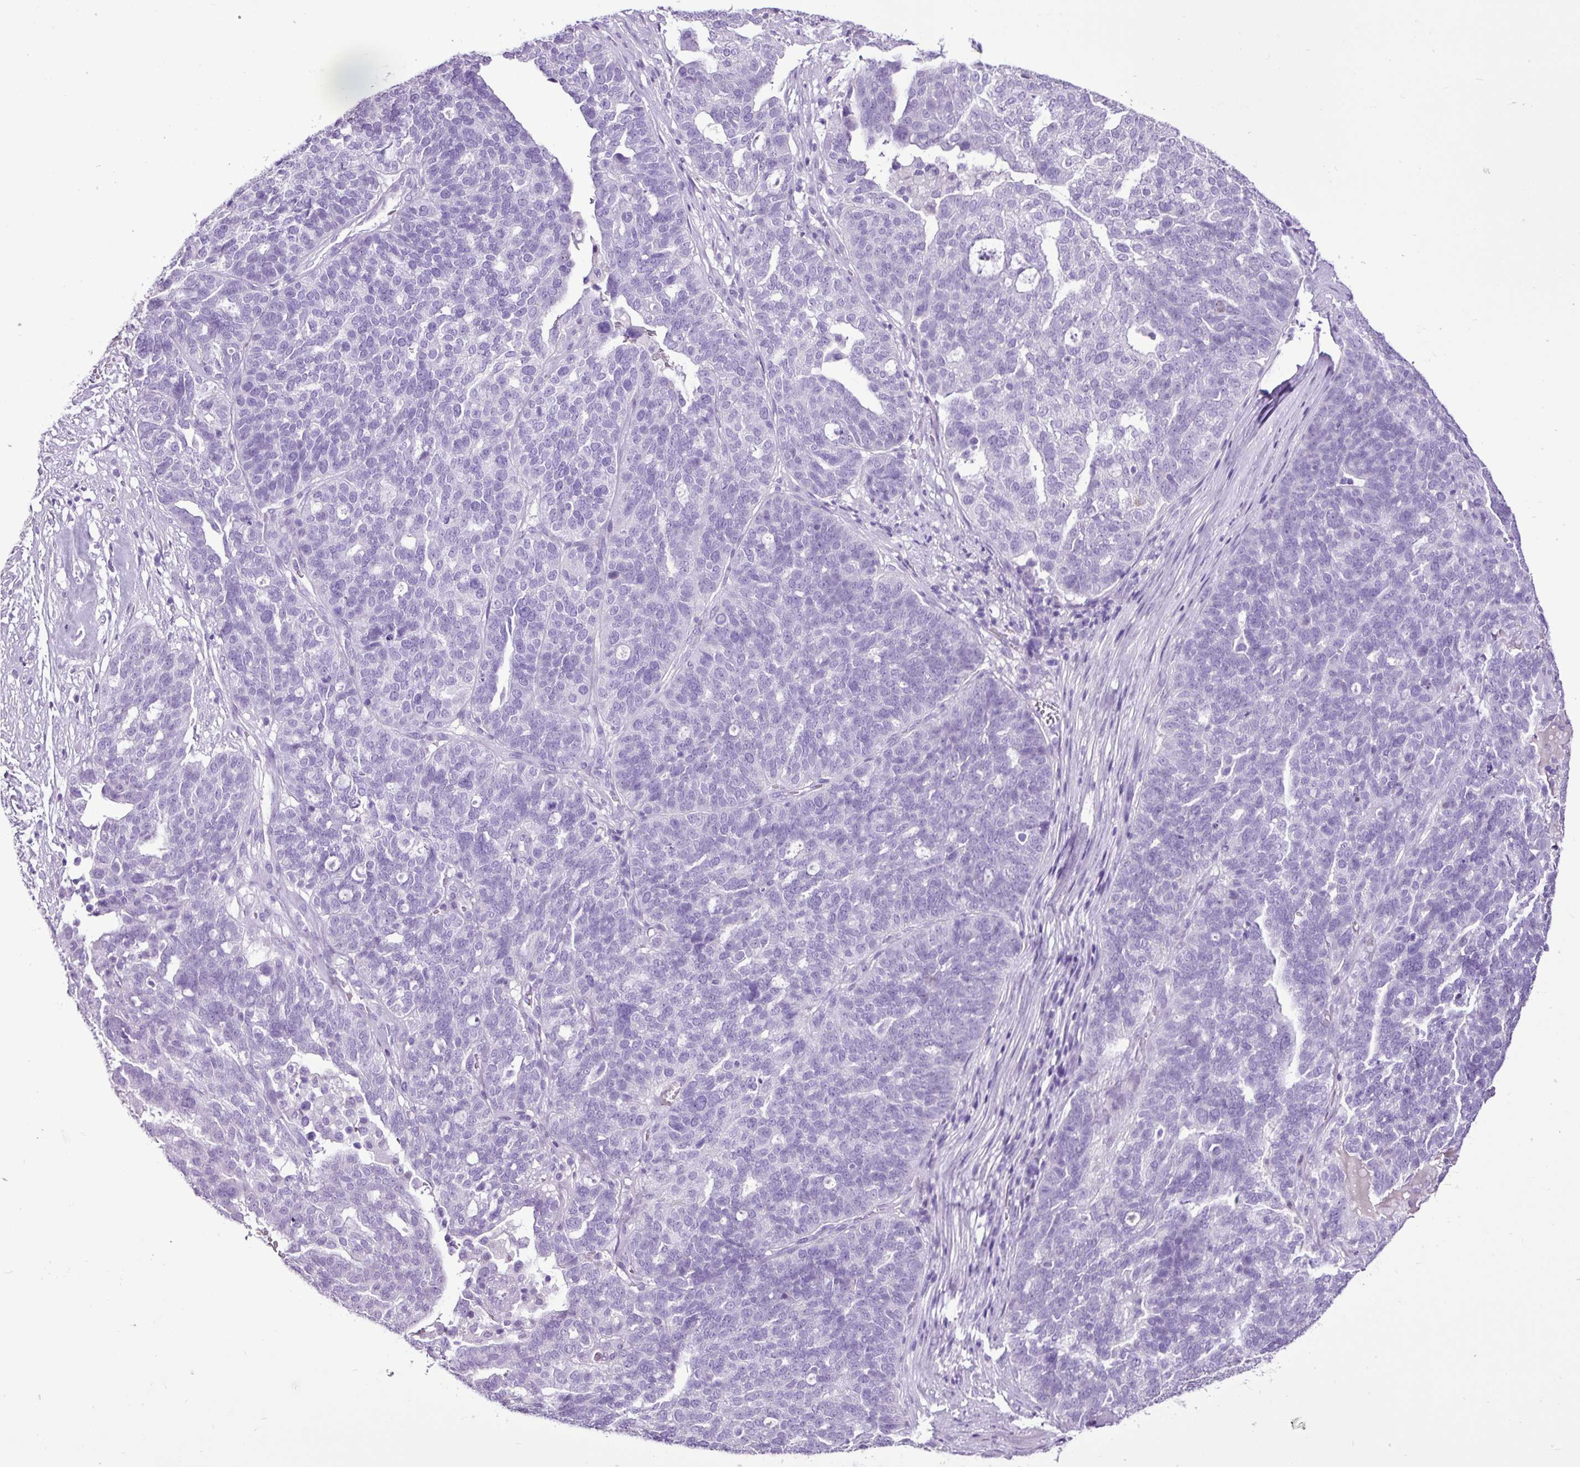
{"staining": {"intensity": "negative", "quantity": "none", "location": "none"}, "tissue": "ovarian cancer", "cell_type": "Tumor cells", "image_type": "cancer", "snomed": [{"axis": "morphology", "description": "Cystadenocarcinoma, serous, NOS"}, {"axis": "topography", "description": "Ovary"}], "caption": "IHC micrograph of serous cystadenocarcinoma (ovarian) stained for a protein (brown), which exhibits no staining in tumor cells.", "gene": "PGR", "patient": {"sex": "female", "age": 59}}